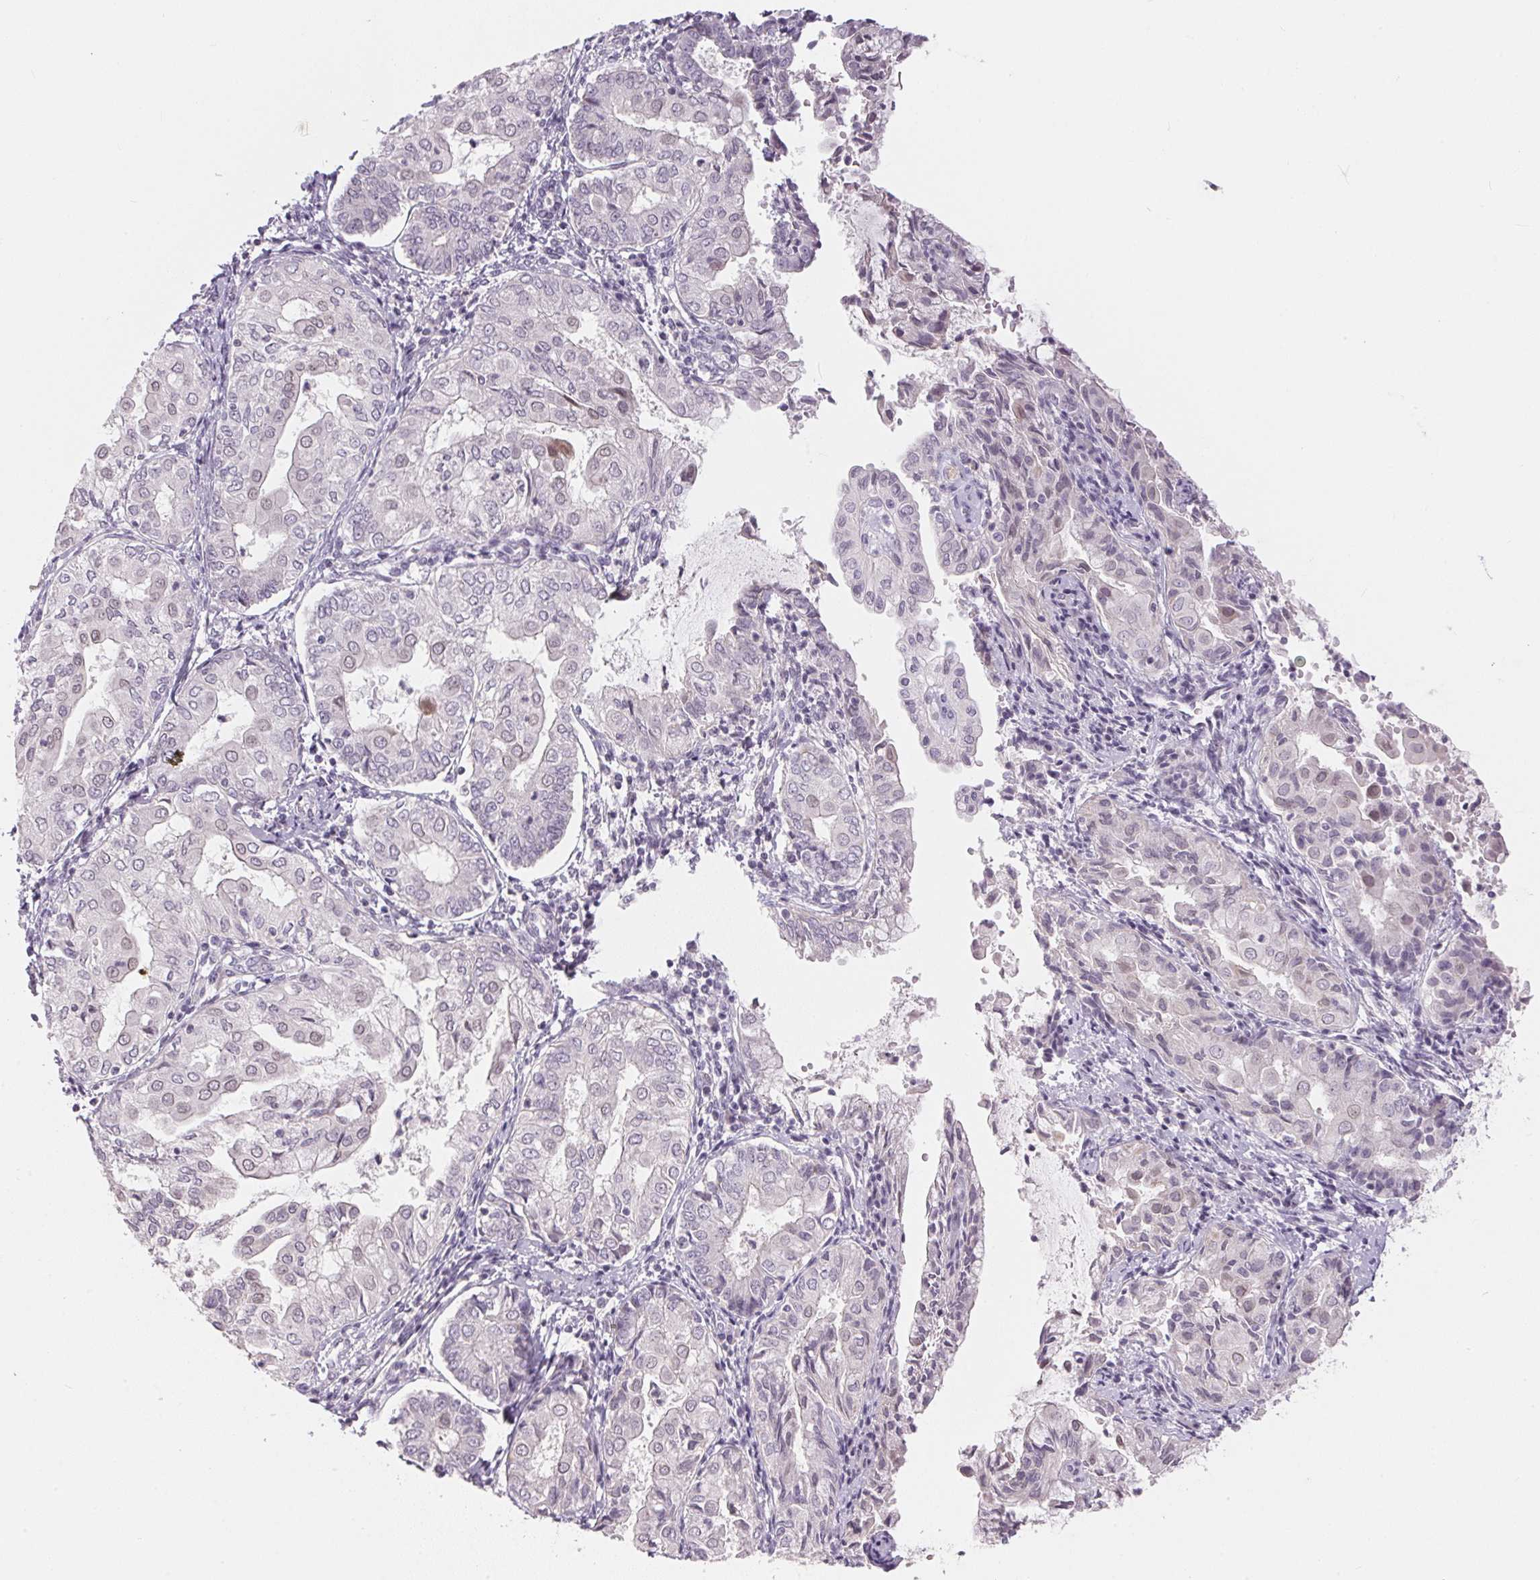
{"staining": {"intensity": "negative", "quantity": "none", "location": "none"}, "tissue": "endometrial cancer", "cell_type": "Tumor cells", "image_type": "cancer", "snomed": [{"axis": "morphology", "description": "Adenocarcinoma, NOS"}, {"axis": "topography", "description": "Endometrium"}], "caption": "There is no significant expression in tumor cells of endometrial adenocarcinoma. (DAB IHC visualized using brightfield microscopy, high magnification).", "gene": "GDAP1L1", "patient": {"sex": "female", "age": 68}}